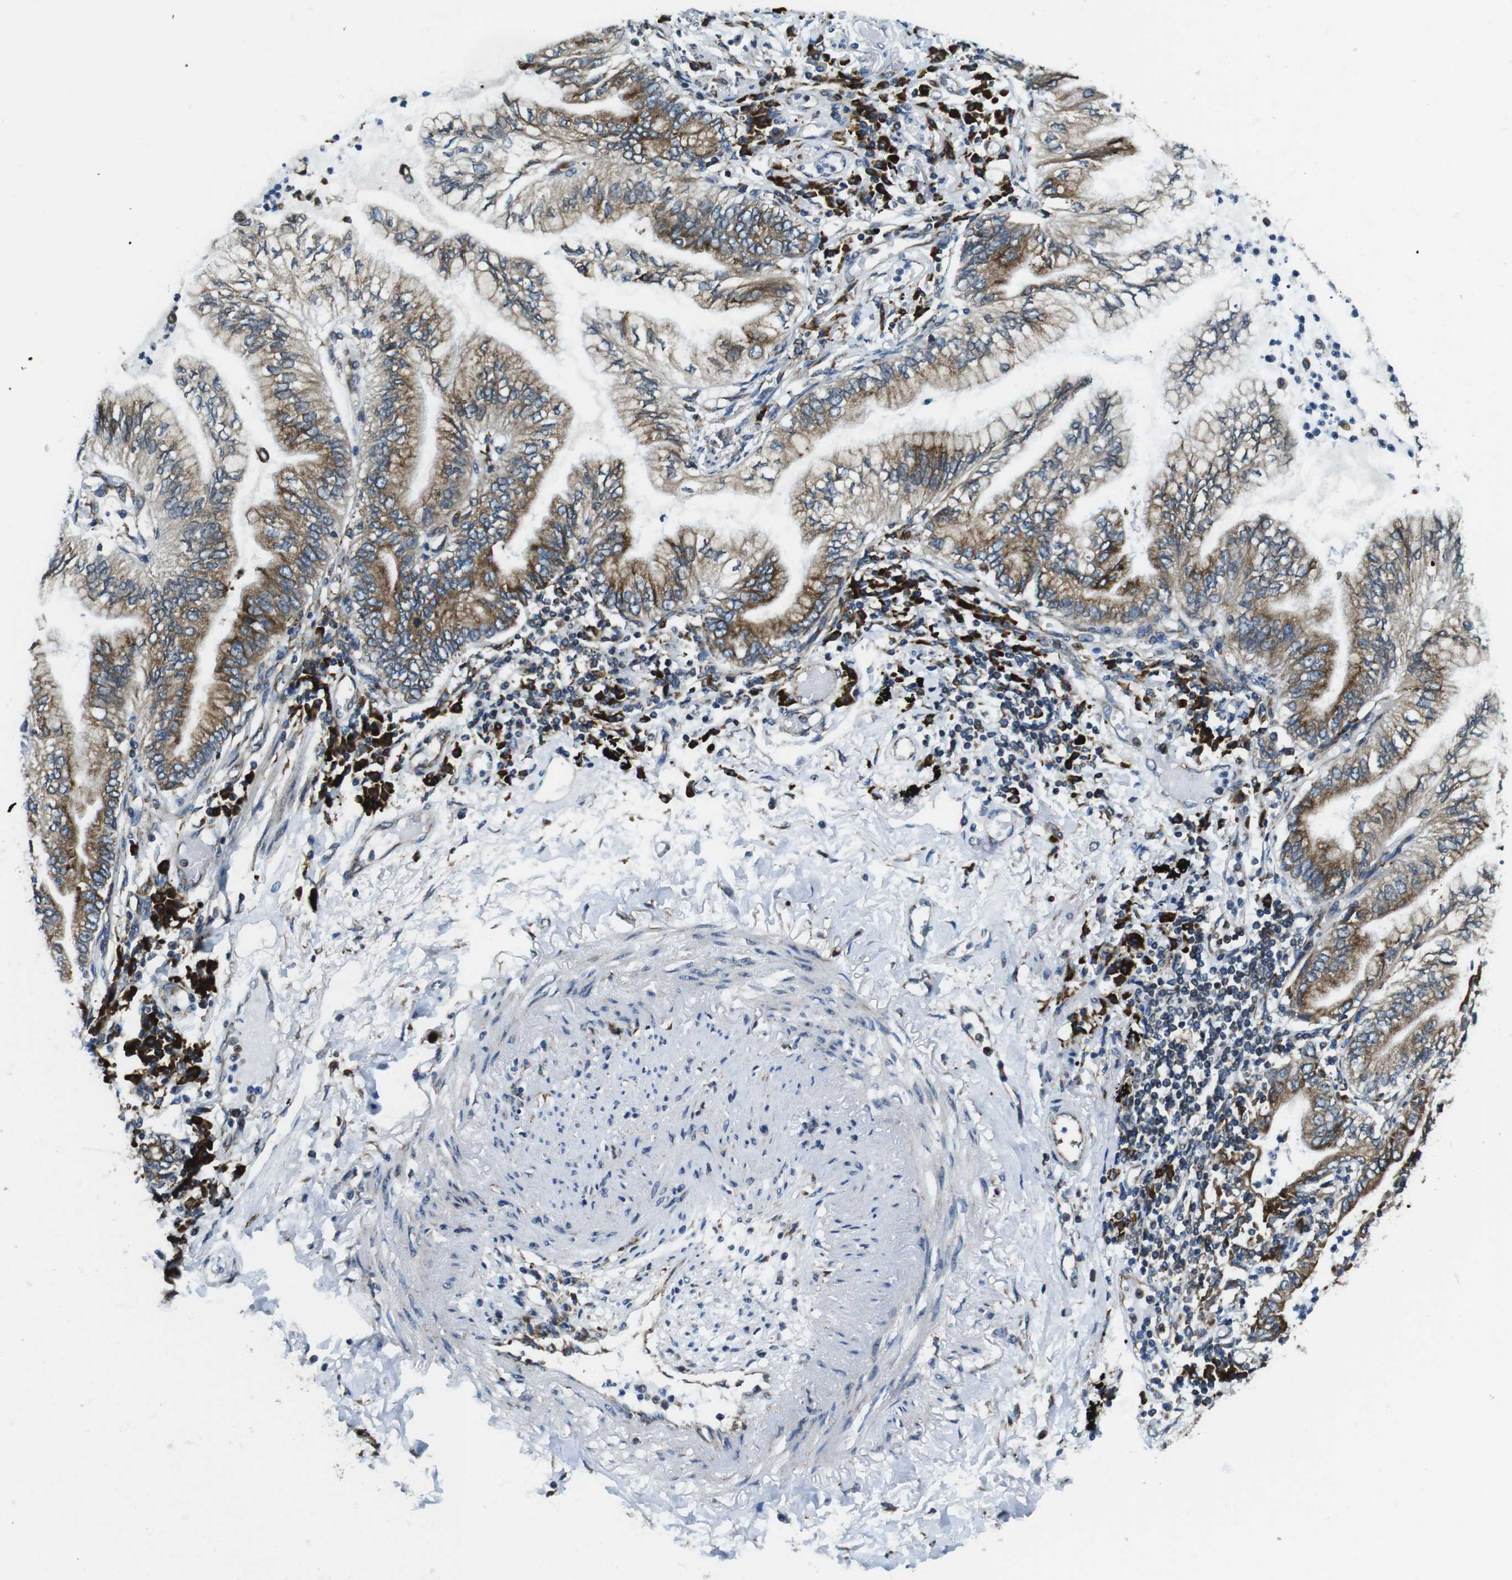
{"staining": {"intensity": "weak", "quantity": ">75%", "location": "cytoplasmic/membranous"}, "tissue": "lung cancer", "cell_type": "Tumor cells", "image_type": "cancer", "snomed": [{"axis": "morphology", "description": "Normal tissue, NOS"}, {"axis": "morphology", "description": "Adenocarcinoma, NOS"}, {"axis": "topography", "description": "Bronchus"}, {"axis": "topography", "description": "Lung"}], "caption": "Approximately >75% of tumor cells in human lung cancer show weak cytoplasmic/membranous protein positivity as visualized by brown immunohistochemical staining.", "gene": "UGGT1", "patient": {"sex": "female", "age": 70}}